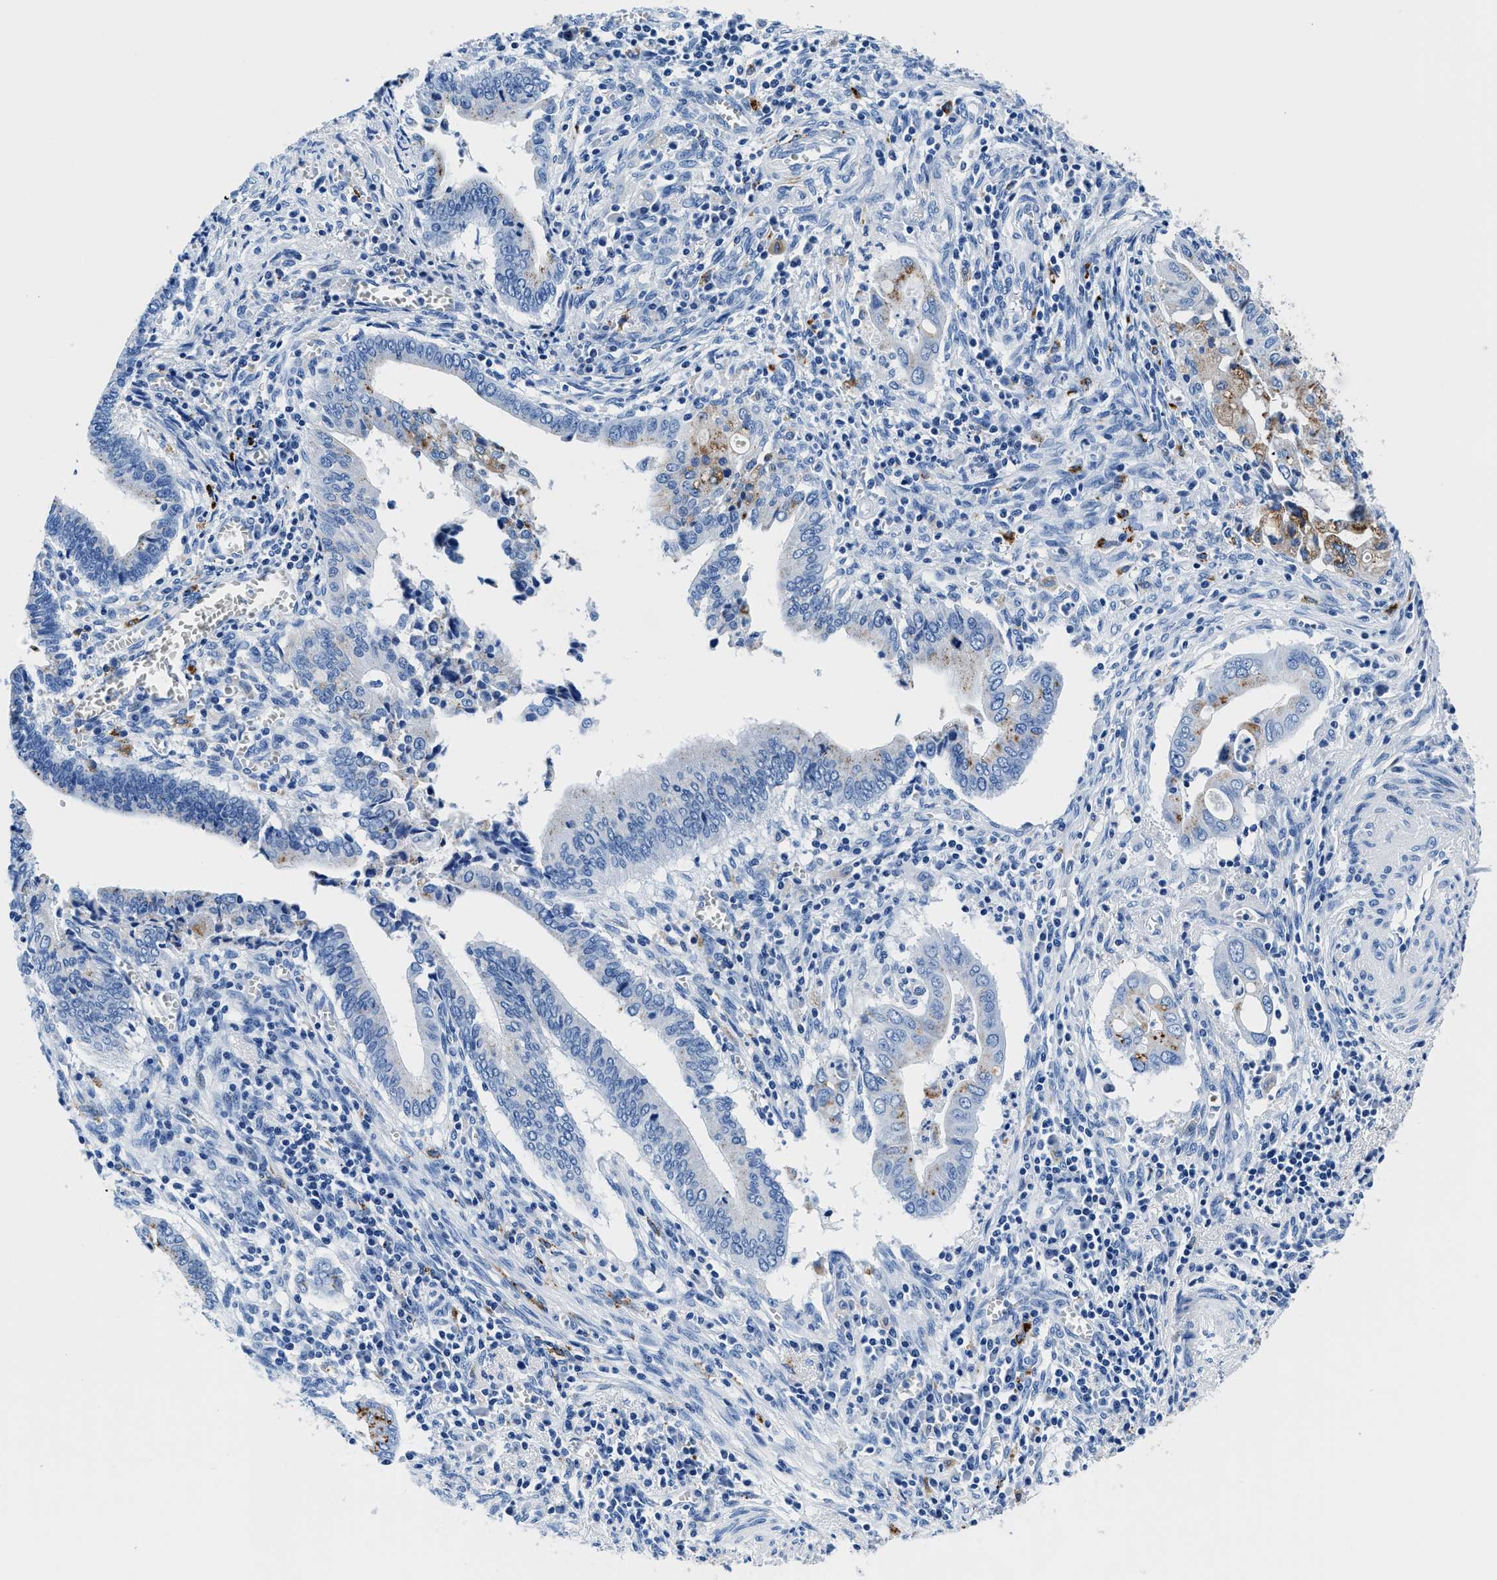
{"staining": {"intensity": "negative", "quantity": "none", "location": "none"}, "tissue": "cervical cancer", "cell_type": "Tumor cells", "image_type": "cancer", "snomed": [{"axis": "morphology", "description": "Adenocarcinoma, NOS"}, {"axis": "topography", "description": "Cervix"}], "caption": "DAB (3,3'-diaminobenzidine) immunohistochemical staining of cervical adenocarcinoma demonstrates no significant positivity in tumor cells.", "gene": "OR14K1", "patient": {"sex": "female", "age": 44}}